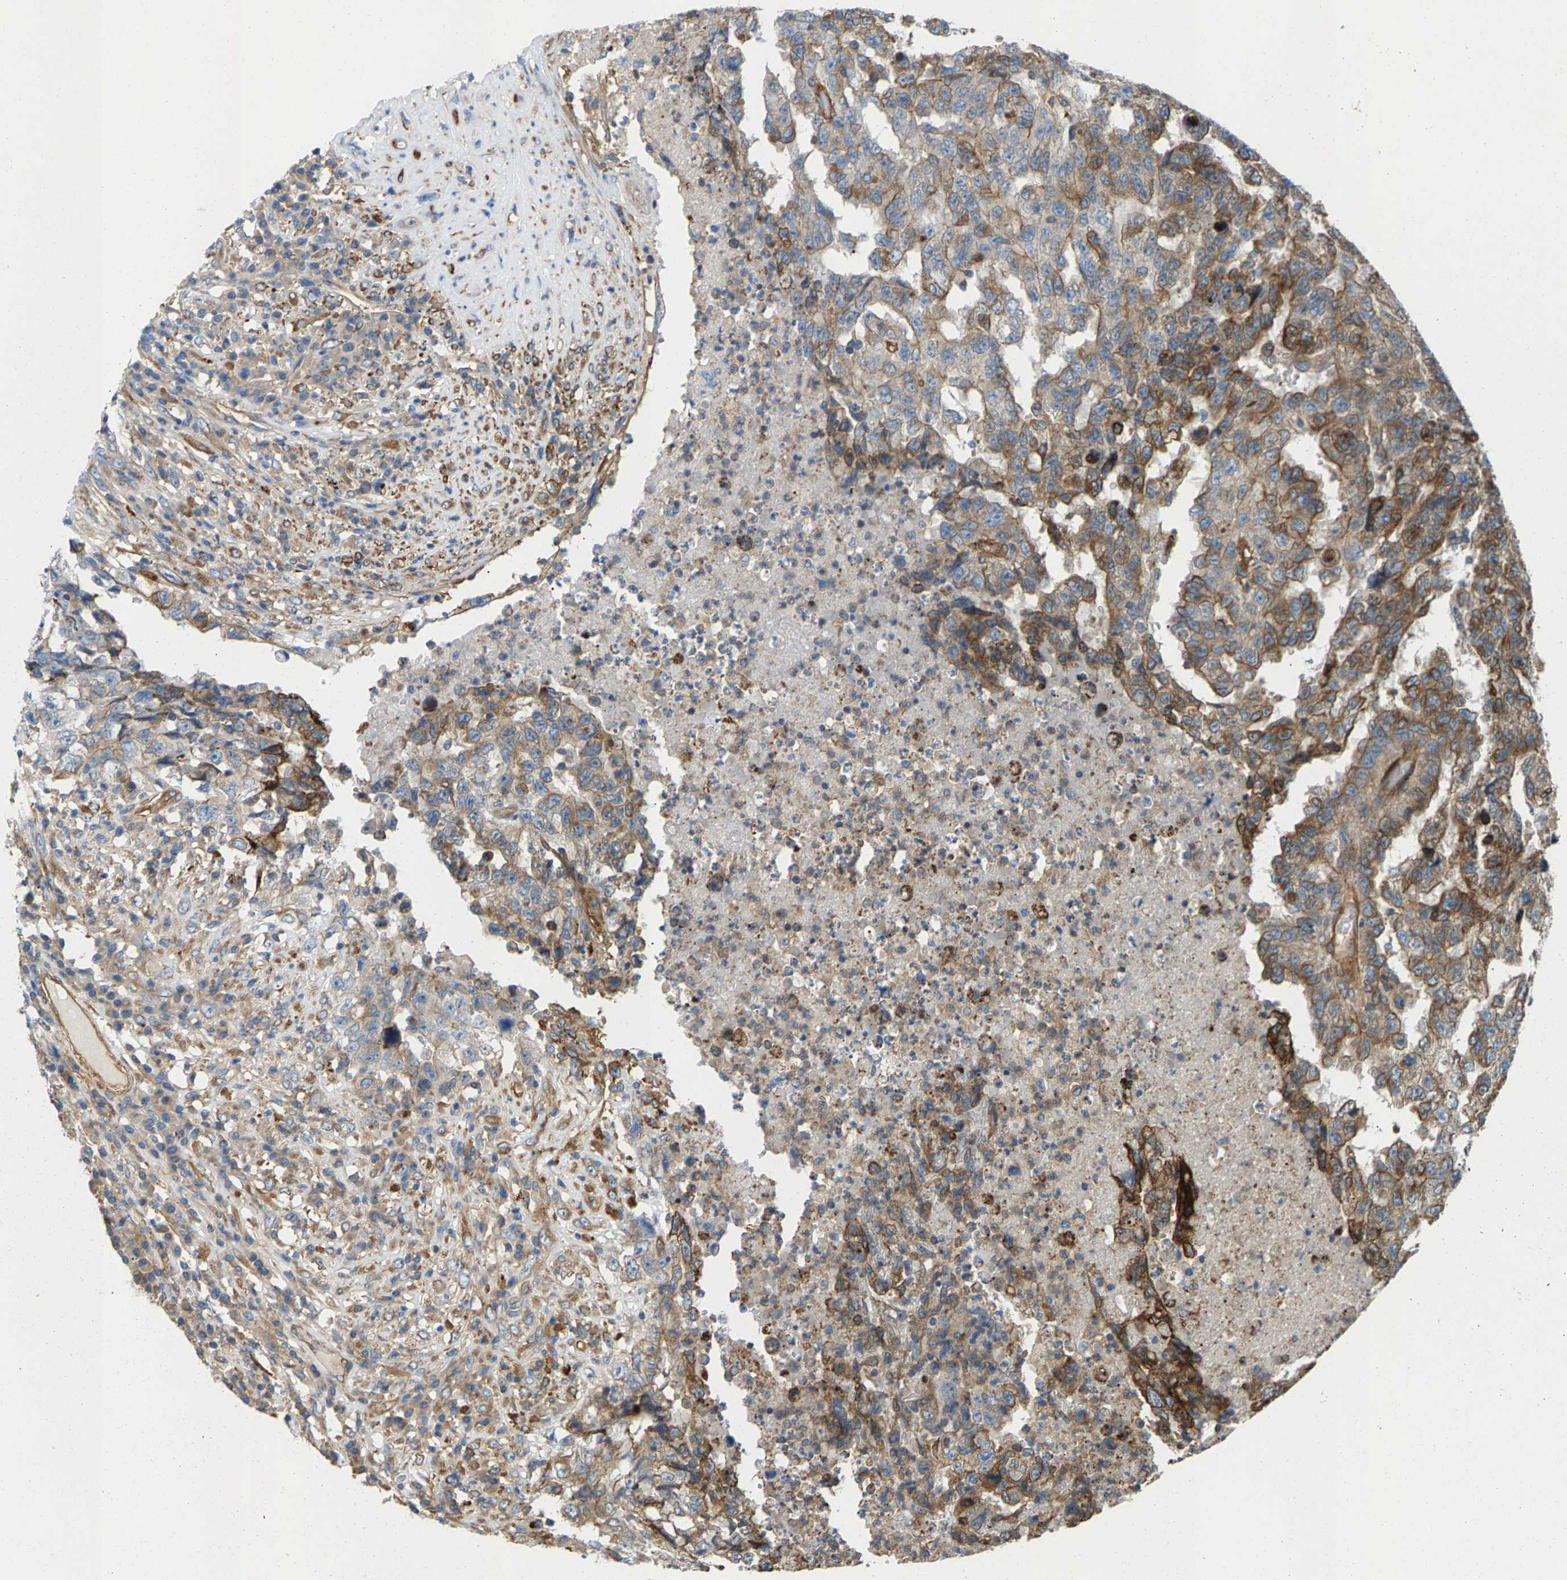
{"staining": {"intensity": "moderate", "quantity": "<25%", "location": "cytoplasmic/membranous"}, "tissue": "testis cancer", "cell_type": "Tumor cells", "image_type": "cancer", "snomed": [{"axis": "morphology", "description": "Necrosis, NOS"}, {"axis": "morphology", "description": "Carcinoma, Embryonal, NOS"}, {"axis": "topography", "description": "Testis"}], "caption": "Testis embryonal carcinoma tissue reveals moderate cytoplasmic/membranous staining in approximately <25% of tumor cells, visualized by immunohistochemistry.", "gene": "PDCL", "patient": {"sex": "male", "age": 19}}